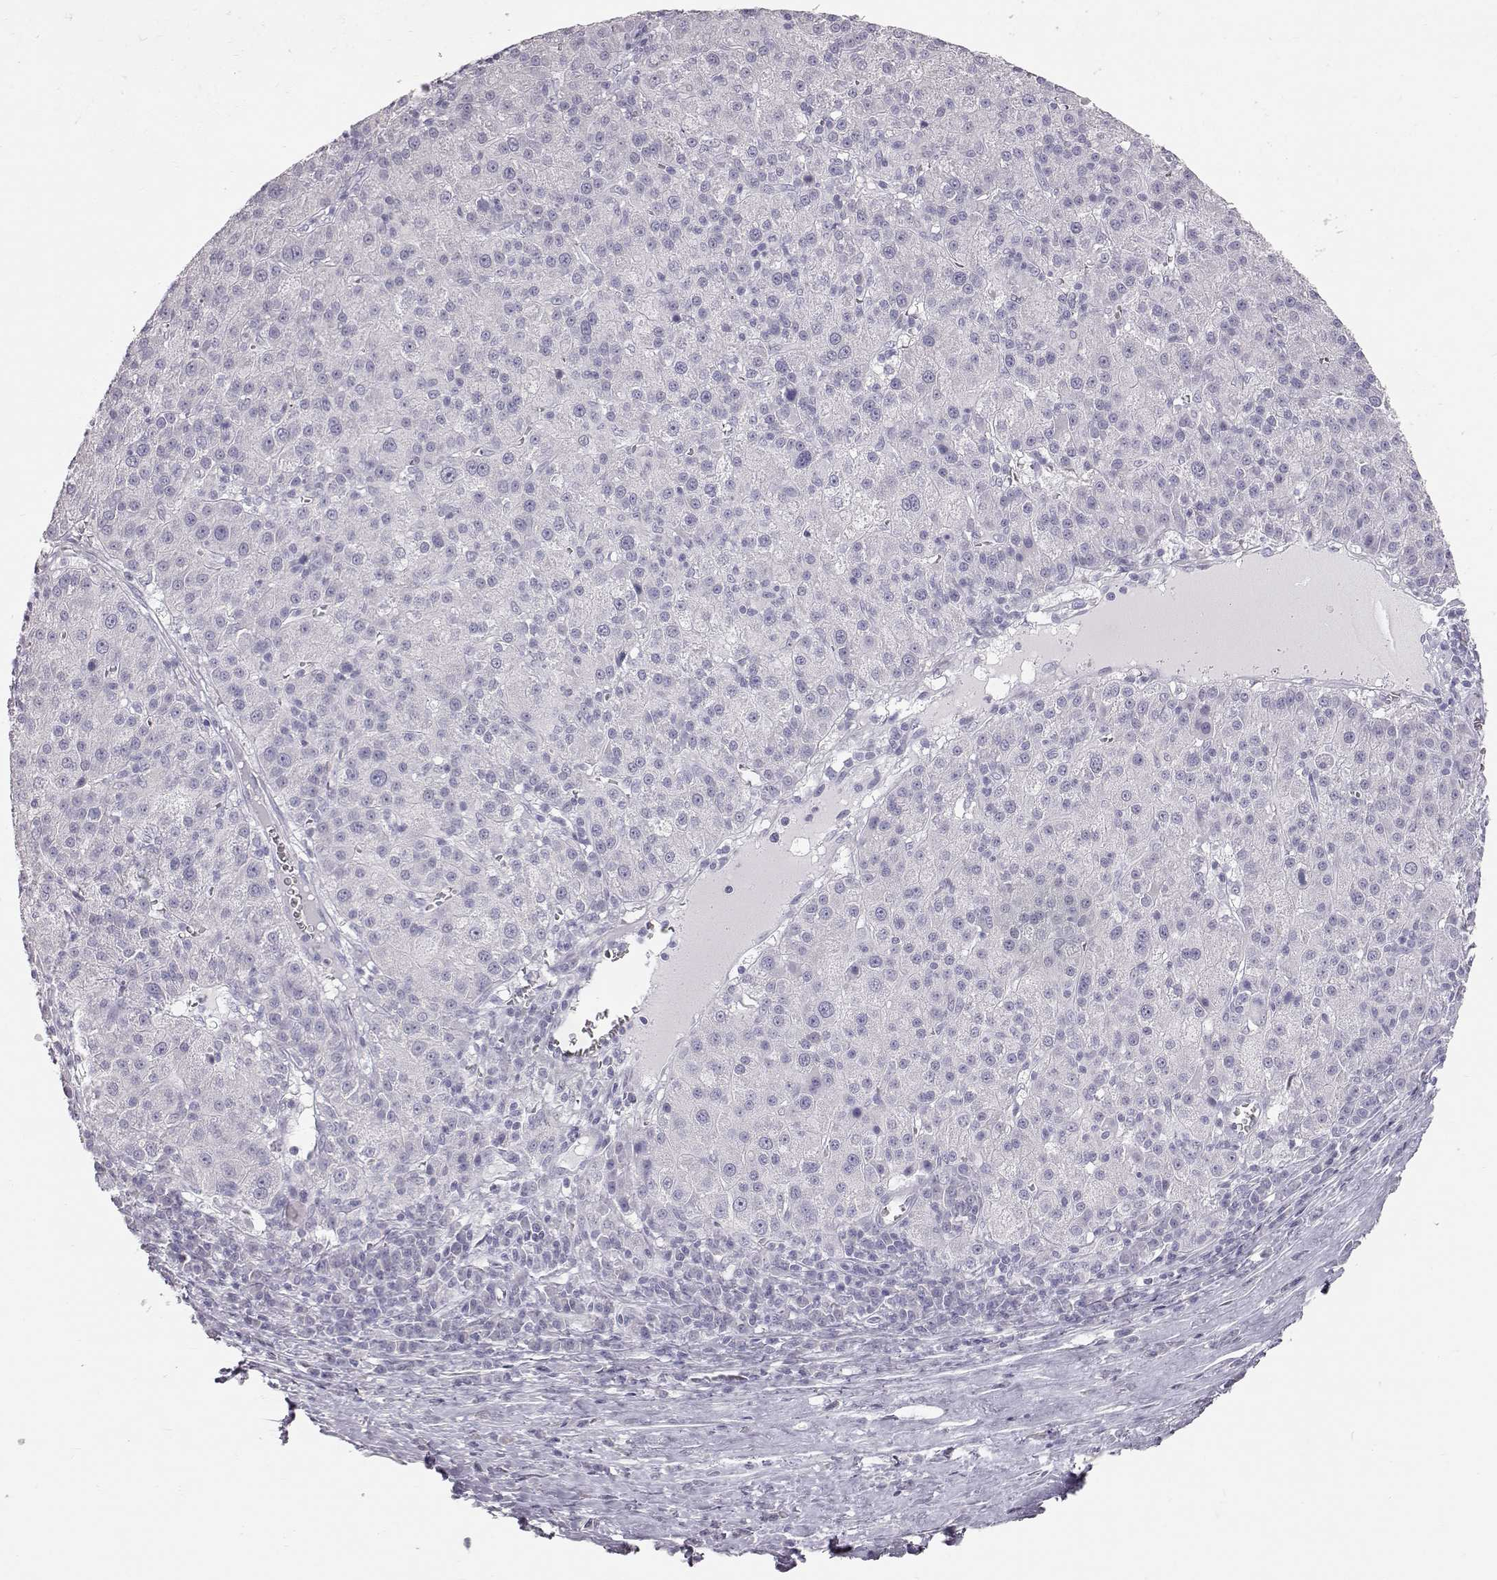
{"staining": {"intensity": "negative", "quantity": "none", "location": "none"}, "tissue": "liver cancer", "cell_type": "Tumor cells", "image_type": "cancer", "snomed": [{"axis": "morphology", "description": "Carcinoma, Hepatocellular, NOS"}, {"axis": "topography", "description": "Liver"}], "caption": "DAB (3,3'-diaminobenzidine) immunohistochemical staining of hepatocellular carcinoma (liver) demonstrates no significant positivity in tumor cells.", "gene": "KRT33A", "patient": {"sex": "female", "age": 60}}